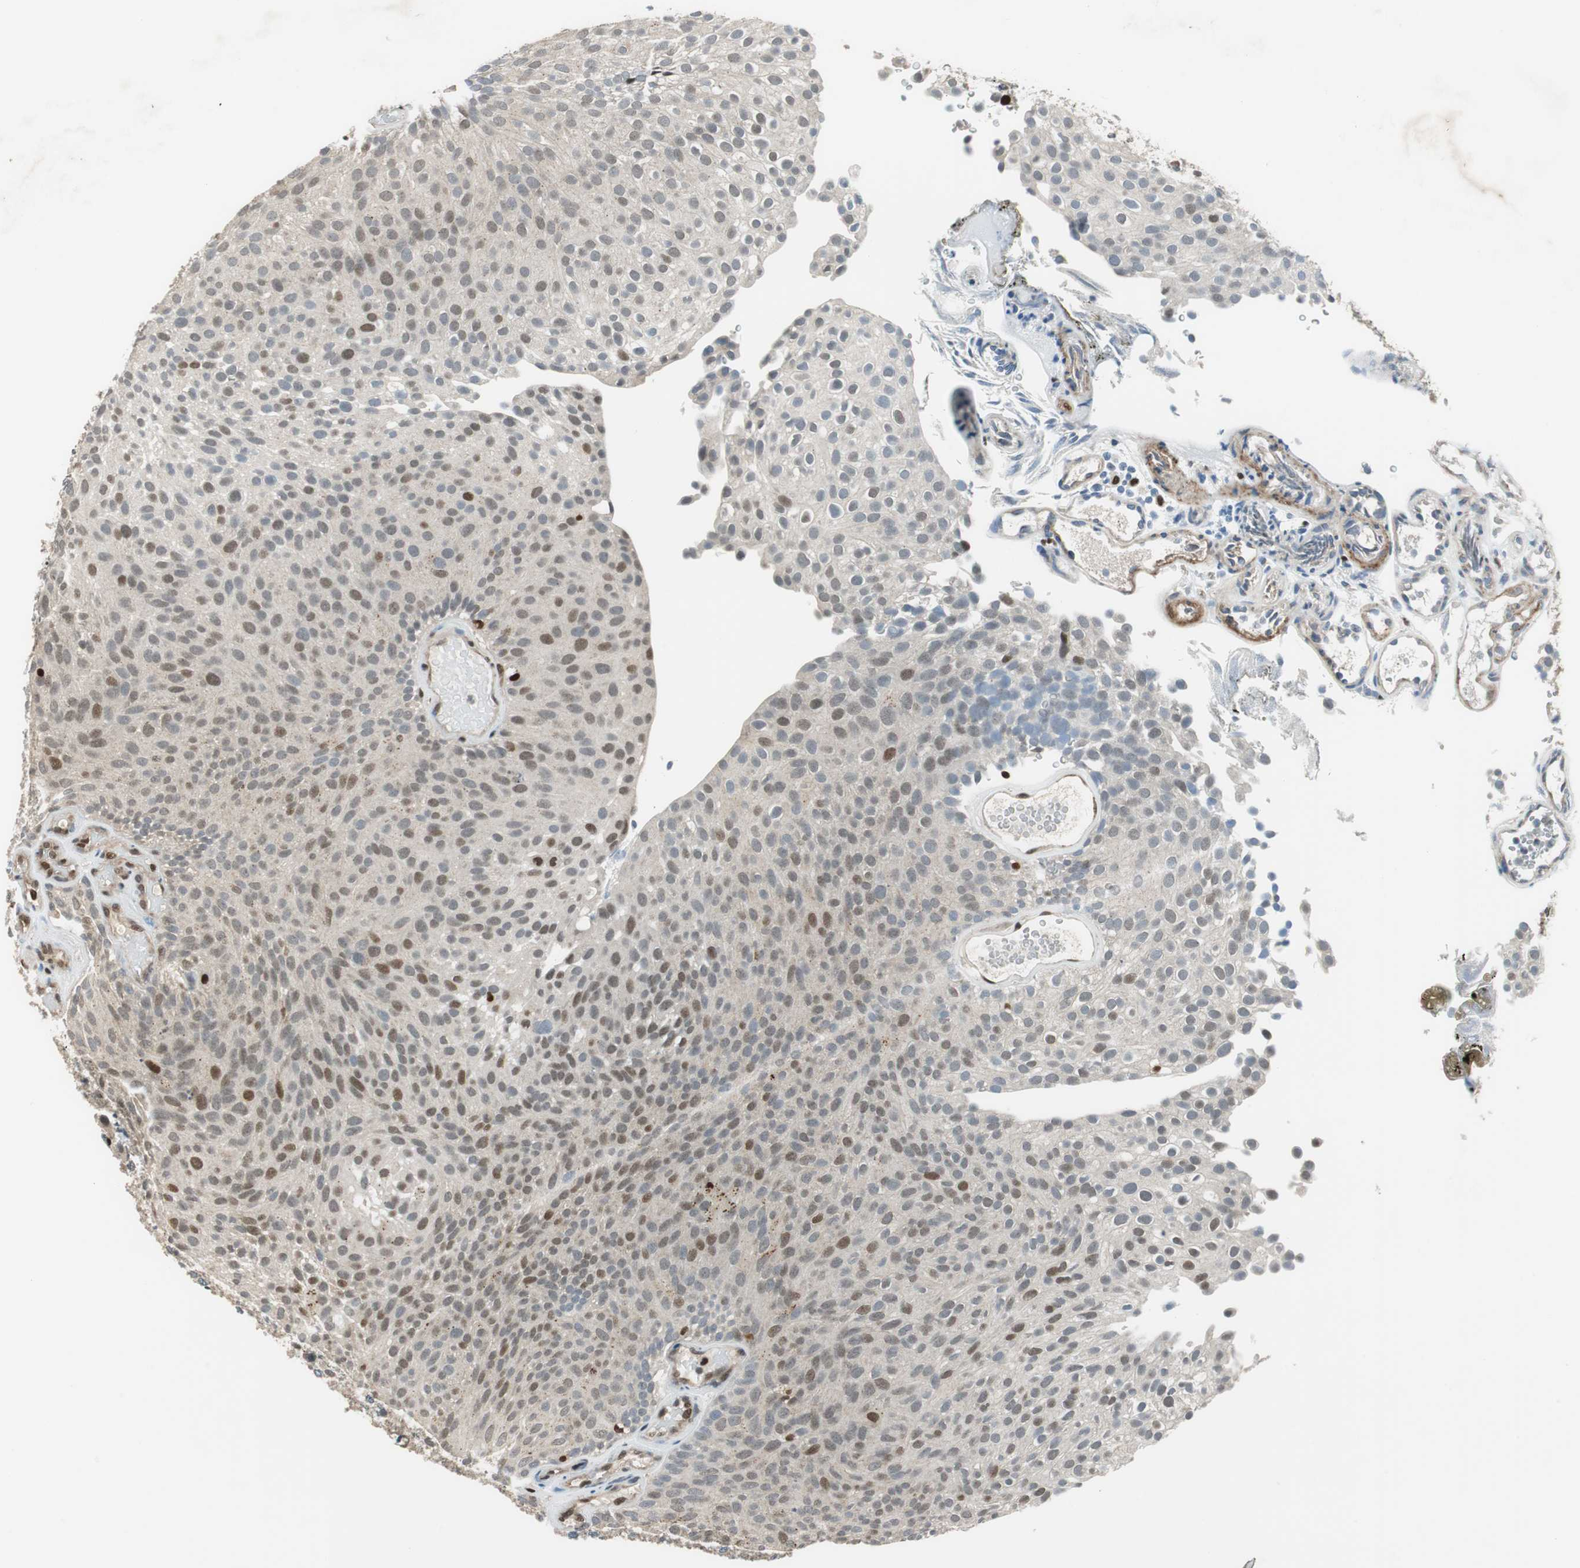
{"staining": {"intensity": "weak", "quantity": "<25%", "location": "nuclear"}, "tissue": "urothelial cancer", "cell_type": "Tumor cells", "image_type": "cancer", "snomed": [{"axis": "morphology", "description": "Urothelial carcinoma, Low grade"}, {"axis": "topography", "description": "Urinary bladder"}], "caption": "Immunohistochemistry (IHC) histopathology image of urothelial cancer stained for a protein (brown), which demonstrates no expression in tumor cells.", "gene": "MAFB", "patient": {"sex": "male", "age": 78}}